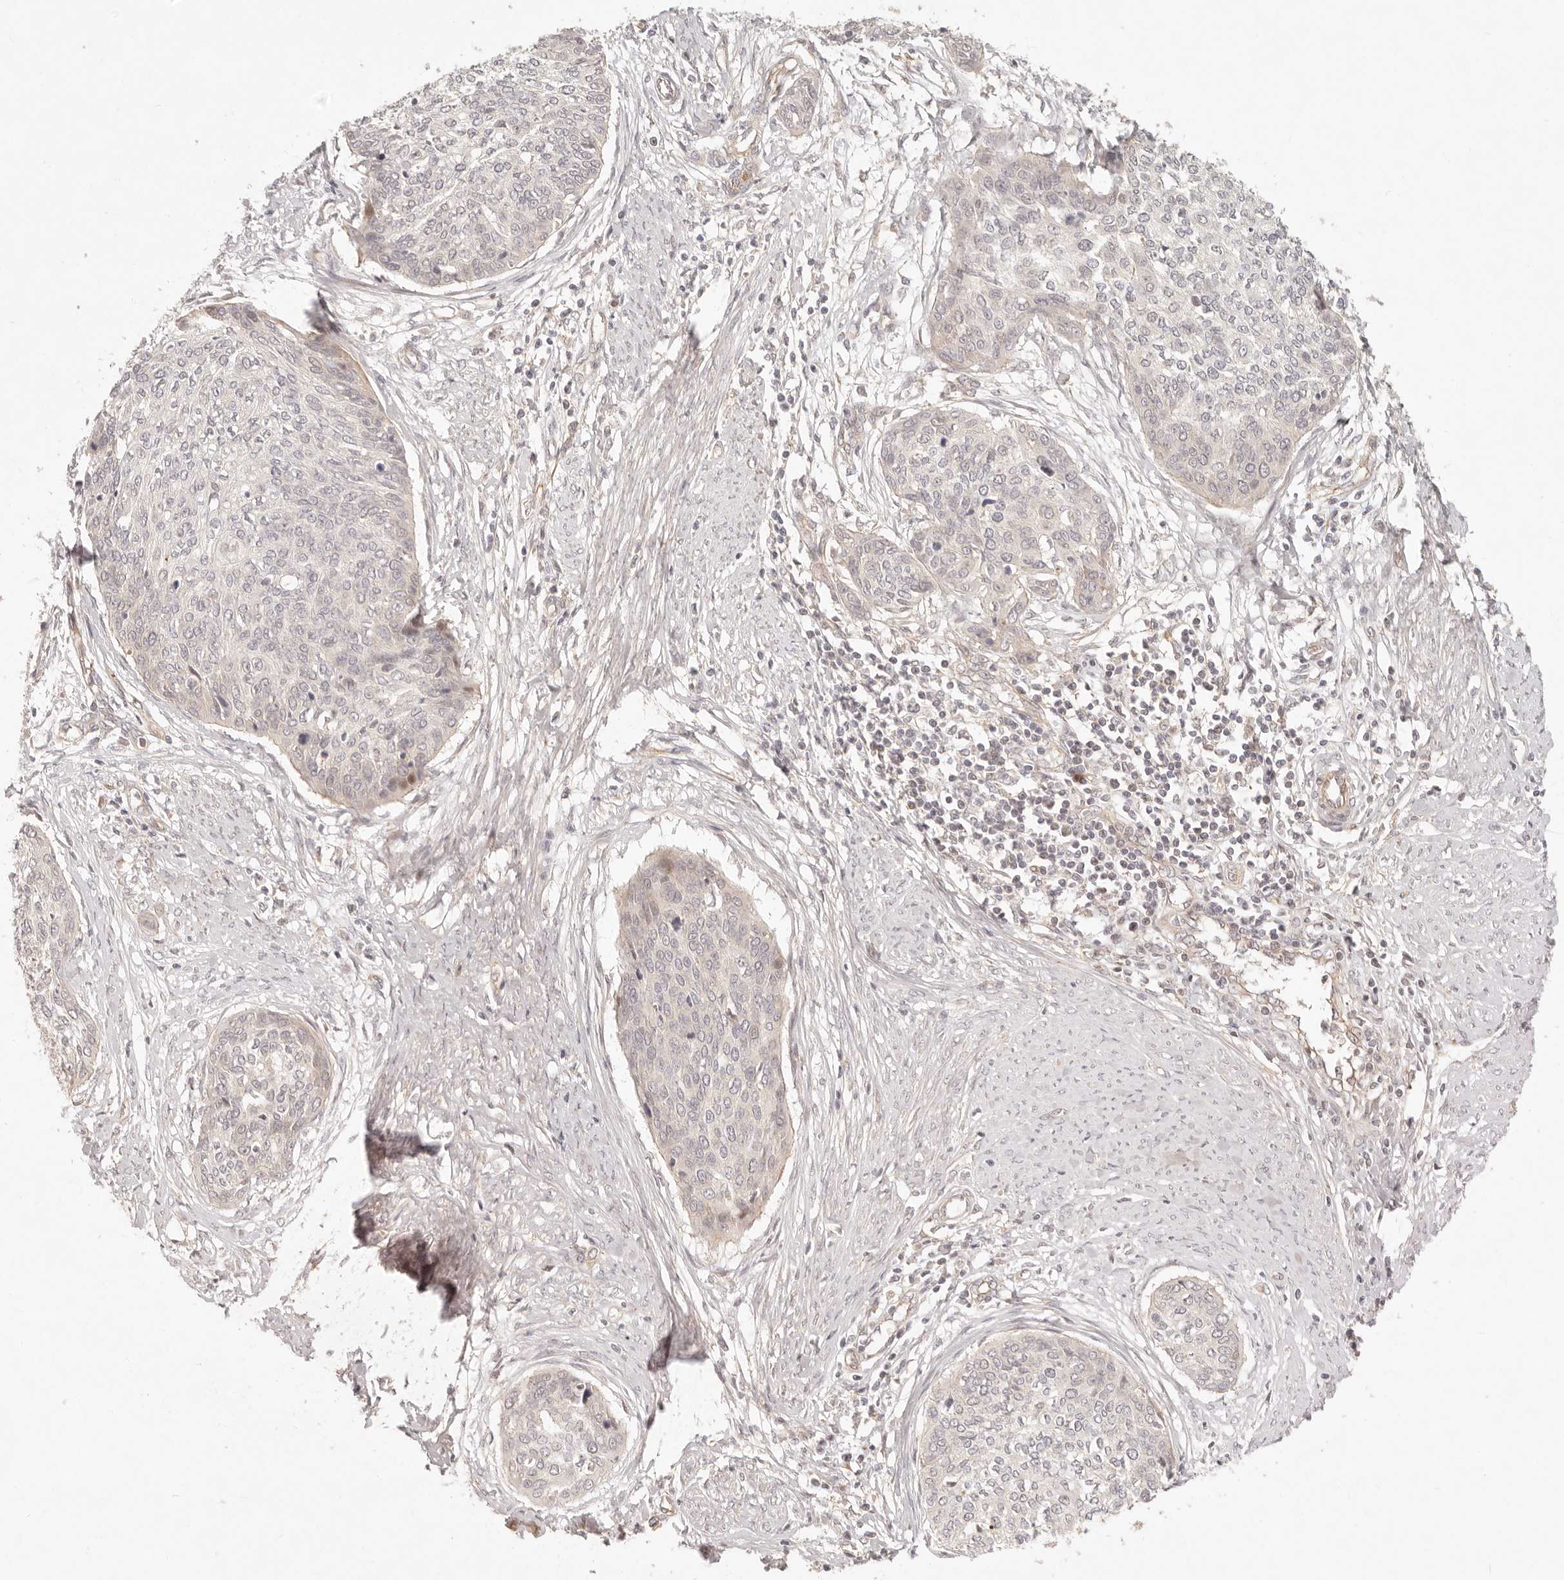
{"staining": {"intensity": "weak", "quantity": "<25%", "location": "nuclear"}, "tissue": "cervical cancer", "cell_type": "Tumor cells", "image_type": "cancer", "snomed": [{"axis": "morphology", "description": "Squamous cell carcinoma, NOS"}, {"axis": "topography", "description": "Cervix"}], "caption": "High power microscopy micrograph of an immunohistochemistry histopathology image of cervical cancer, revealing no significant positivity in tumor cells.", "gene": "PPP1R3B", "patient": {"sex": "female", "age": 37}}